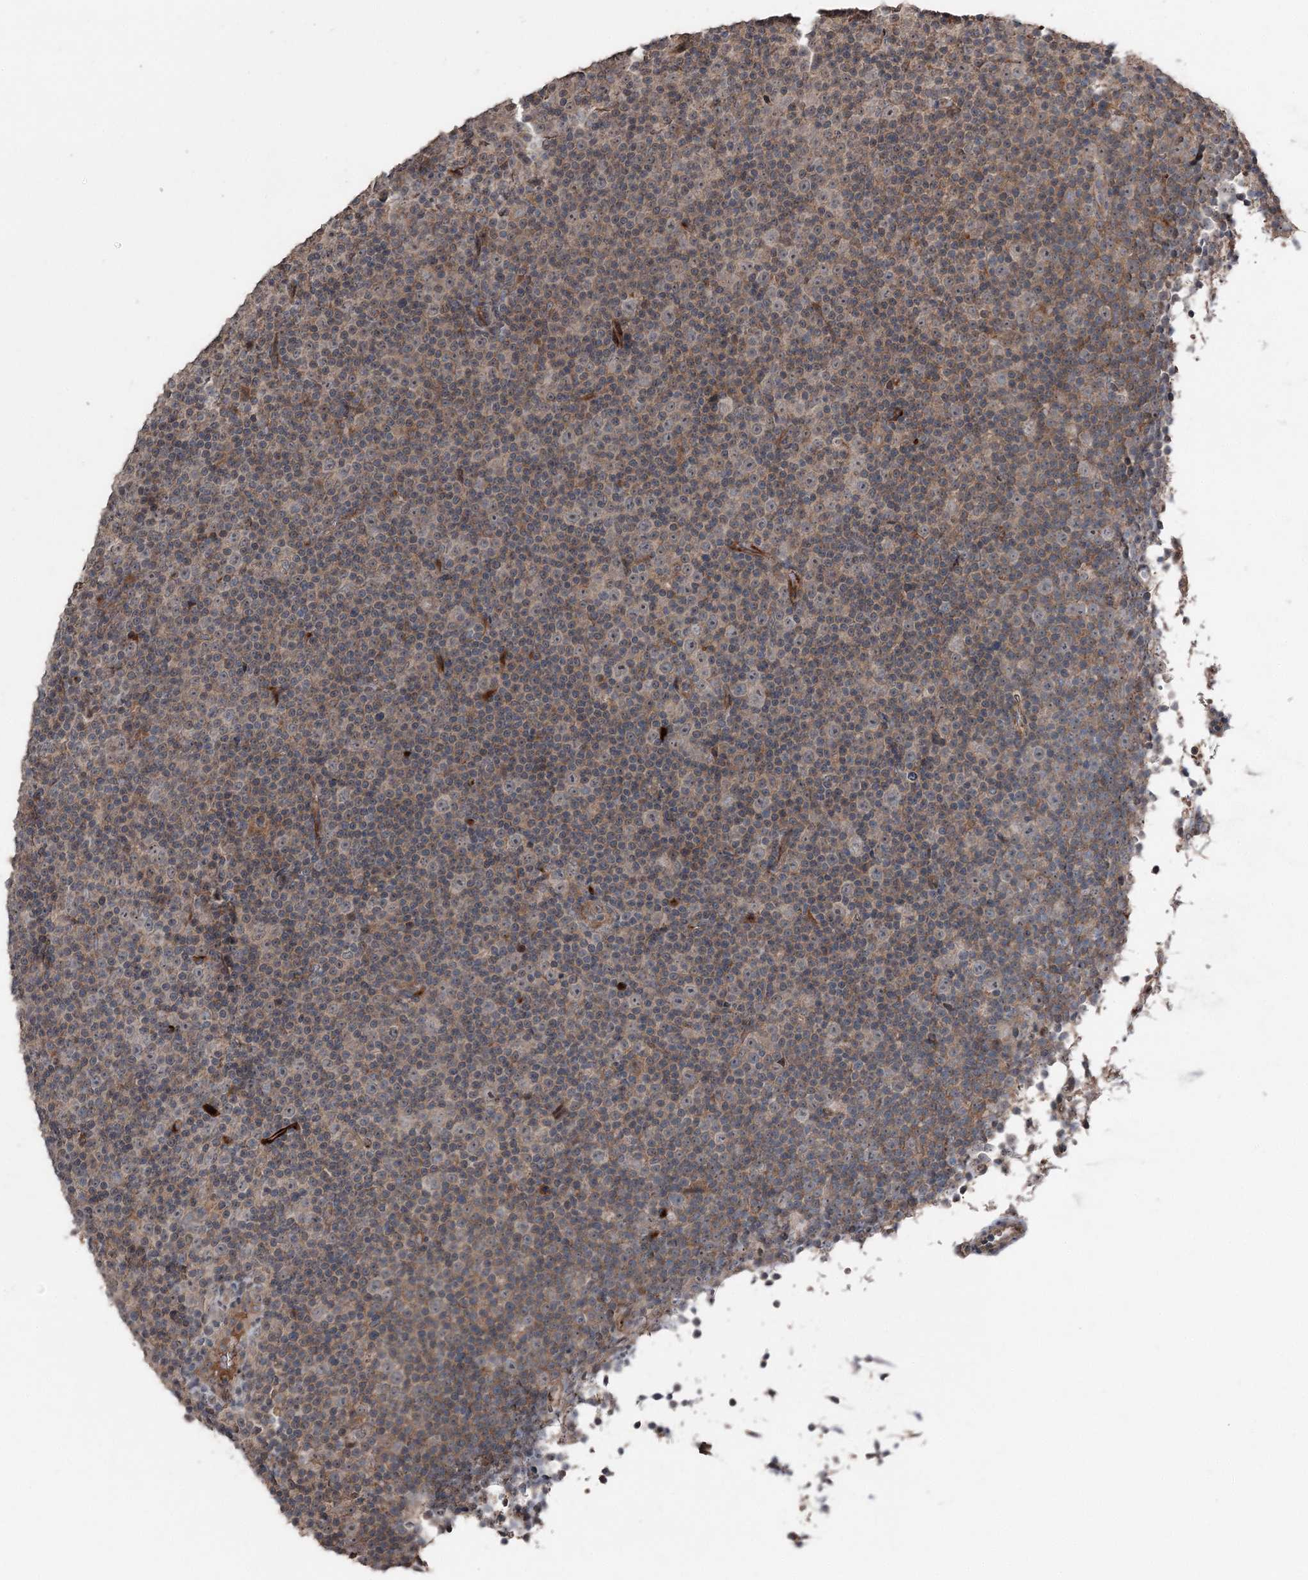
{"staining": {"intensity": "weak", "quantity": "25%-75%", "location": "cytoplasmic/membranous"}, "tissue": "lymphoma", "cell_type": "Tumor cells", "image_type": "cancer", "snomed": [{"axis": "morphology", "description": "Malignant lymphoma, non-Hodgkin's type, Low grade"}, {"axis": "topography", "description": "Lymph node"}], "caption": "Brown immunohistochemical staining in lymphoma exhibits weak cytoplasmic/membranous staining in approximately 25%-75% of tumor cells.", "gene": "MAPK8IP2", "patient": {"sex": "female", "age": 67}}